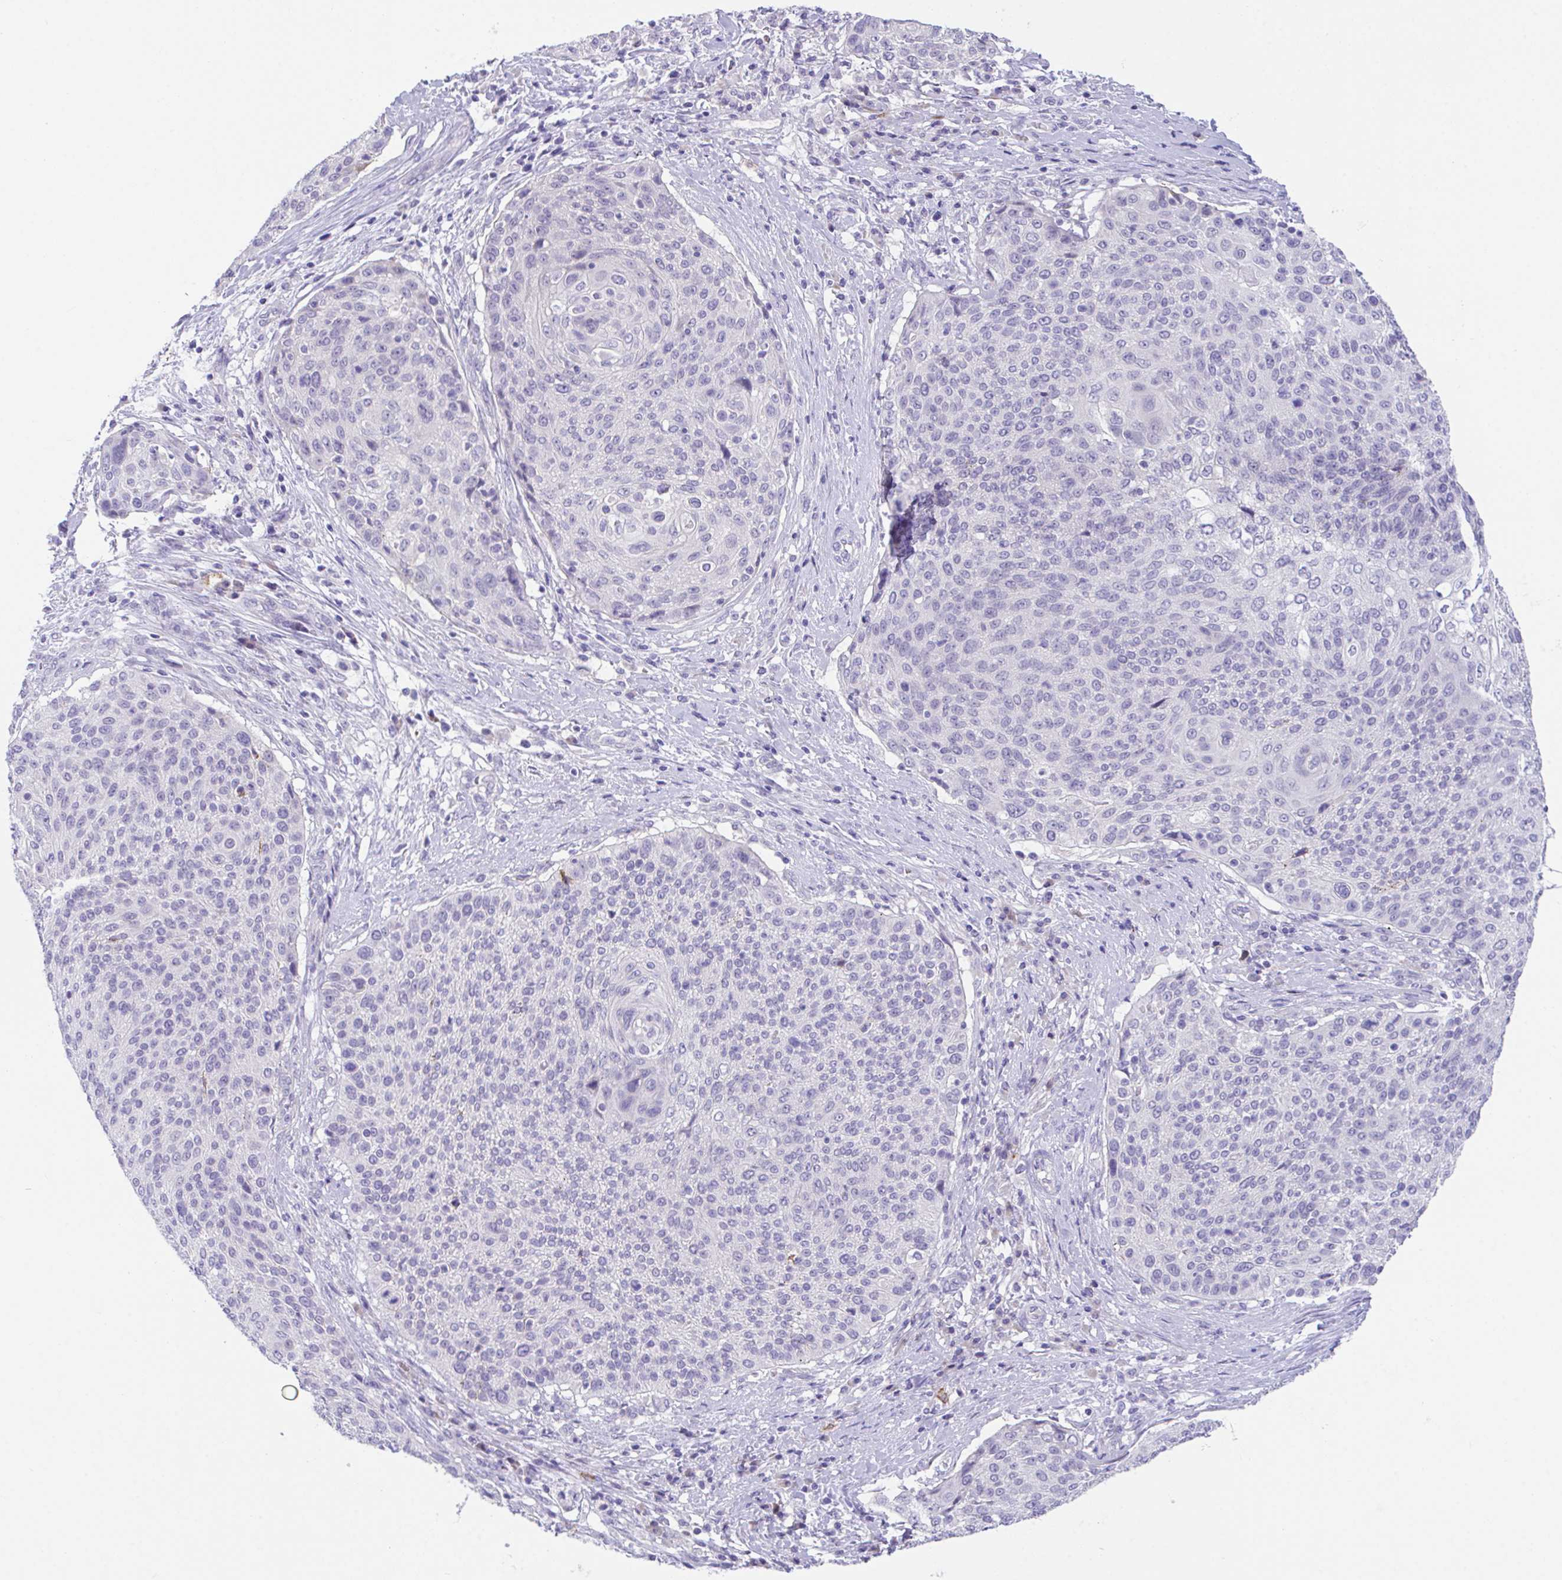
{"staining": {"intensity": "negative", "quantity": "none", "location": "none"}, "tissue": "cervical cancer", "cell_type": "Tumor cells", "image_type": "cancer", "snomed": [{"axis": "morphology", "description": "Squamous cell carcinoma, NOS"}, {"axis": "topography", "description": "Cervix"}], "caption": "The micrograph exhibits no significant staining in tumor cells of cervical cancer (squamous cell carcinoma). (Stains: DAB immunohistochemistry (IHC) with hematoxylin counter stain, Microscopy: brightfield microscopy at high magnification).", "gene": "HACD4", "patient": {"sex": "female", "age": 31}}